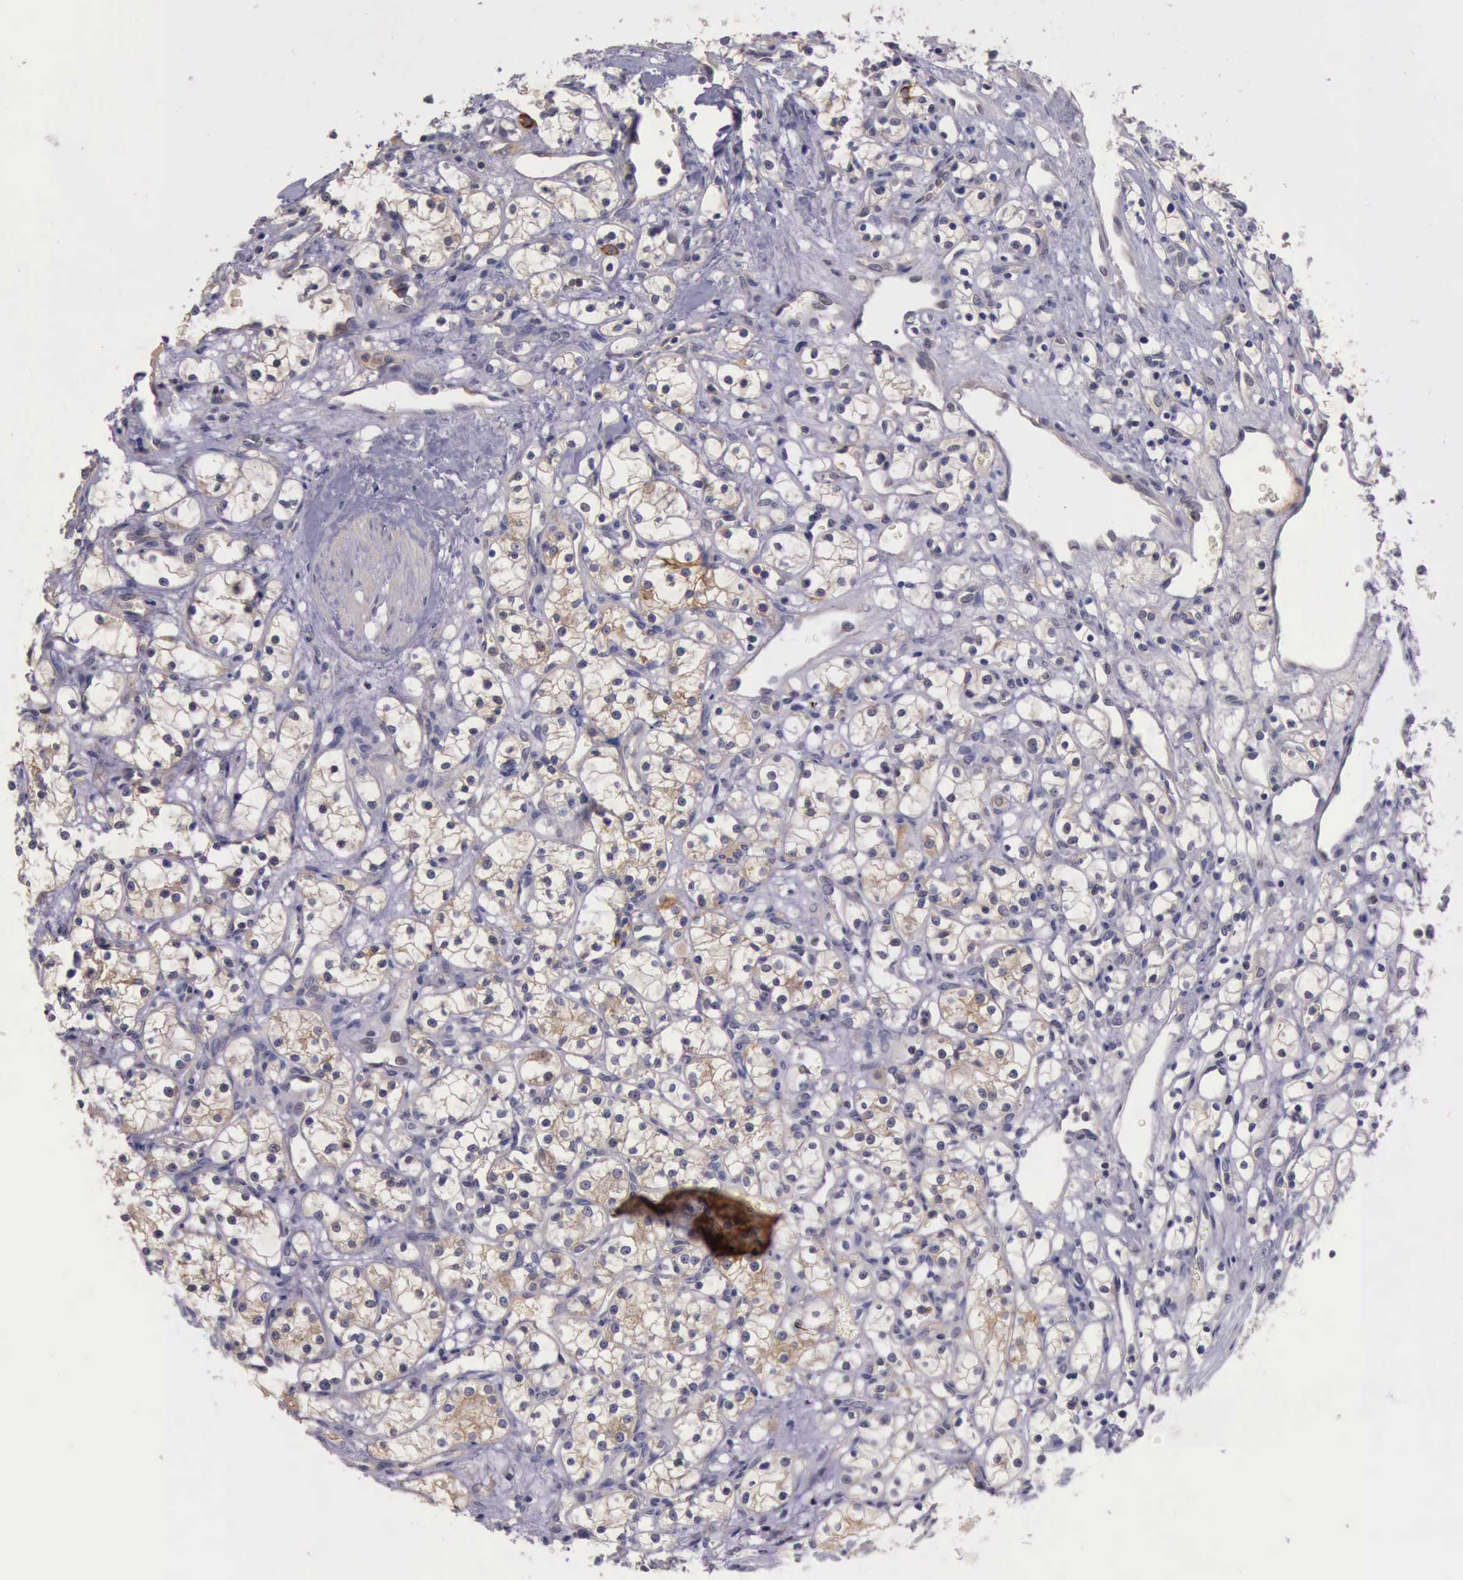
{"staining": {"intensity": "negative", "quantity": "none", "location": "none"}, "tissue": "renal cancer", "cell_type": "Tumor cells", "image_type": "cancer", "snomed": [{"axis": "morphology", "description": "Adenocarcinoma, NOS"}, {"axis": "topography", "description": "Kidney"}], "caption": "DAB (3,3'-diaminobenzidine) immunohistochemical staining of human renal cancer reveals no significant staining in tumor cells. (DAB (3,3'-diaminobenzidine) immunohistochemistry (IHC) visualized using brightfield microscopy, high magnification).", "gene": "RAB39B", "patient": {"sex": "male", "age": 61}}